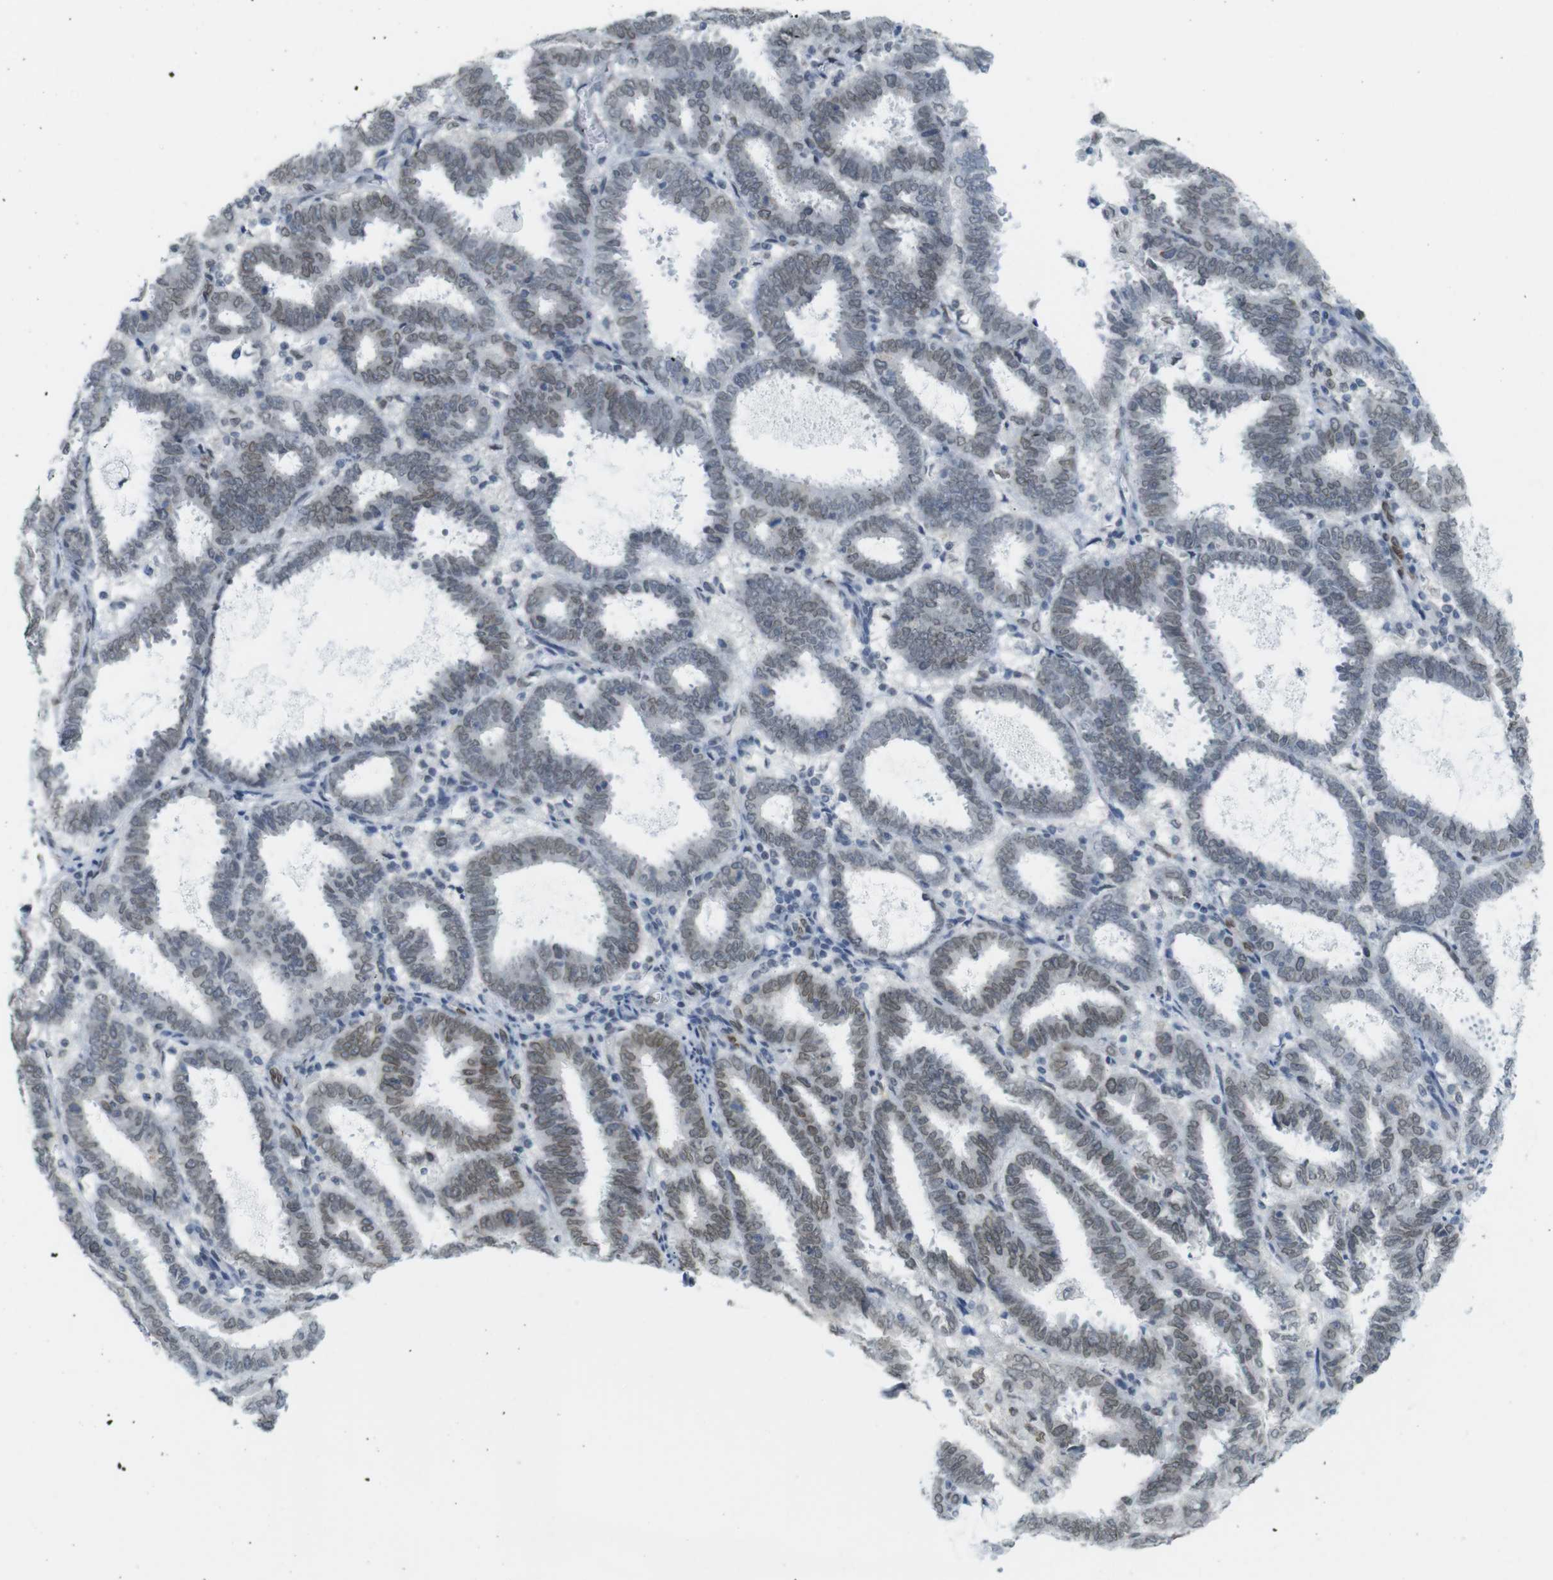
{"staining": {"intensity": "moderate", "quantity": "<25%", "location": "cytoplasmic/membranous,nuclear"}, "tissue": "endometrial cancer", "cell_type": "Tumor cells", "image_type": "cancer", "snomed": [{"axis": "morphology", "description": "Adenocarcinoma, NOS"}, {"axis": "topography", "description": "Uterus"}], "caption": "This image displays immunohistochemistry staining of human endometrial adenocarcinoma, with low moderate cytoplasmic/membranous and nuclear expression in about <25% of tumor cells.", "gene": "ARL6IP6", "patient": {"sex": "female", "age": 83}}